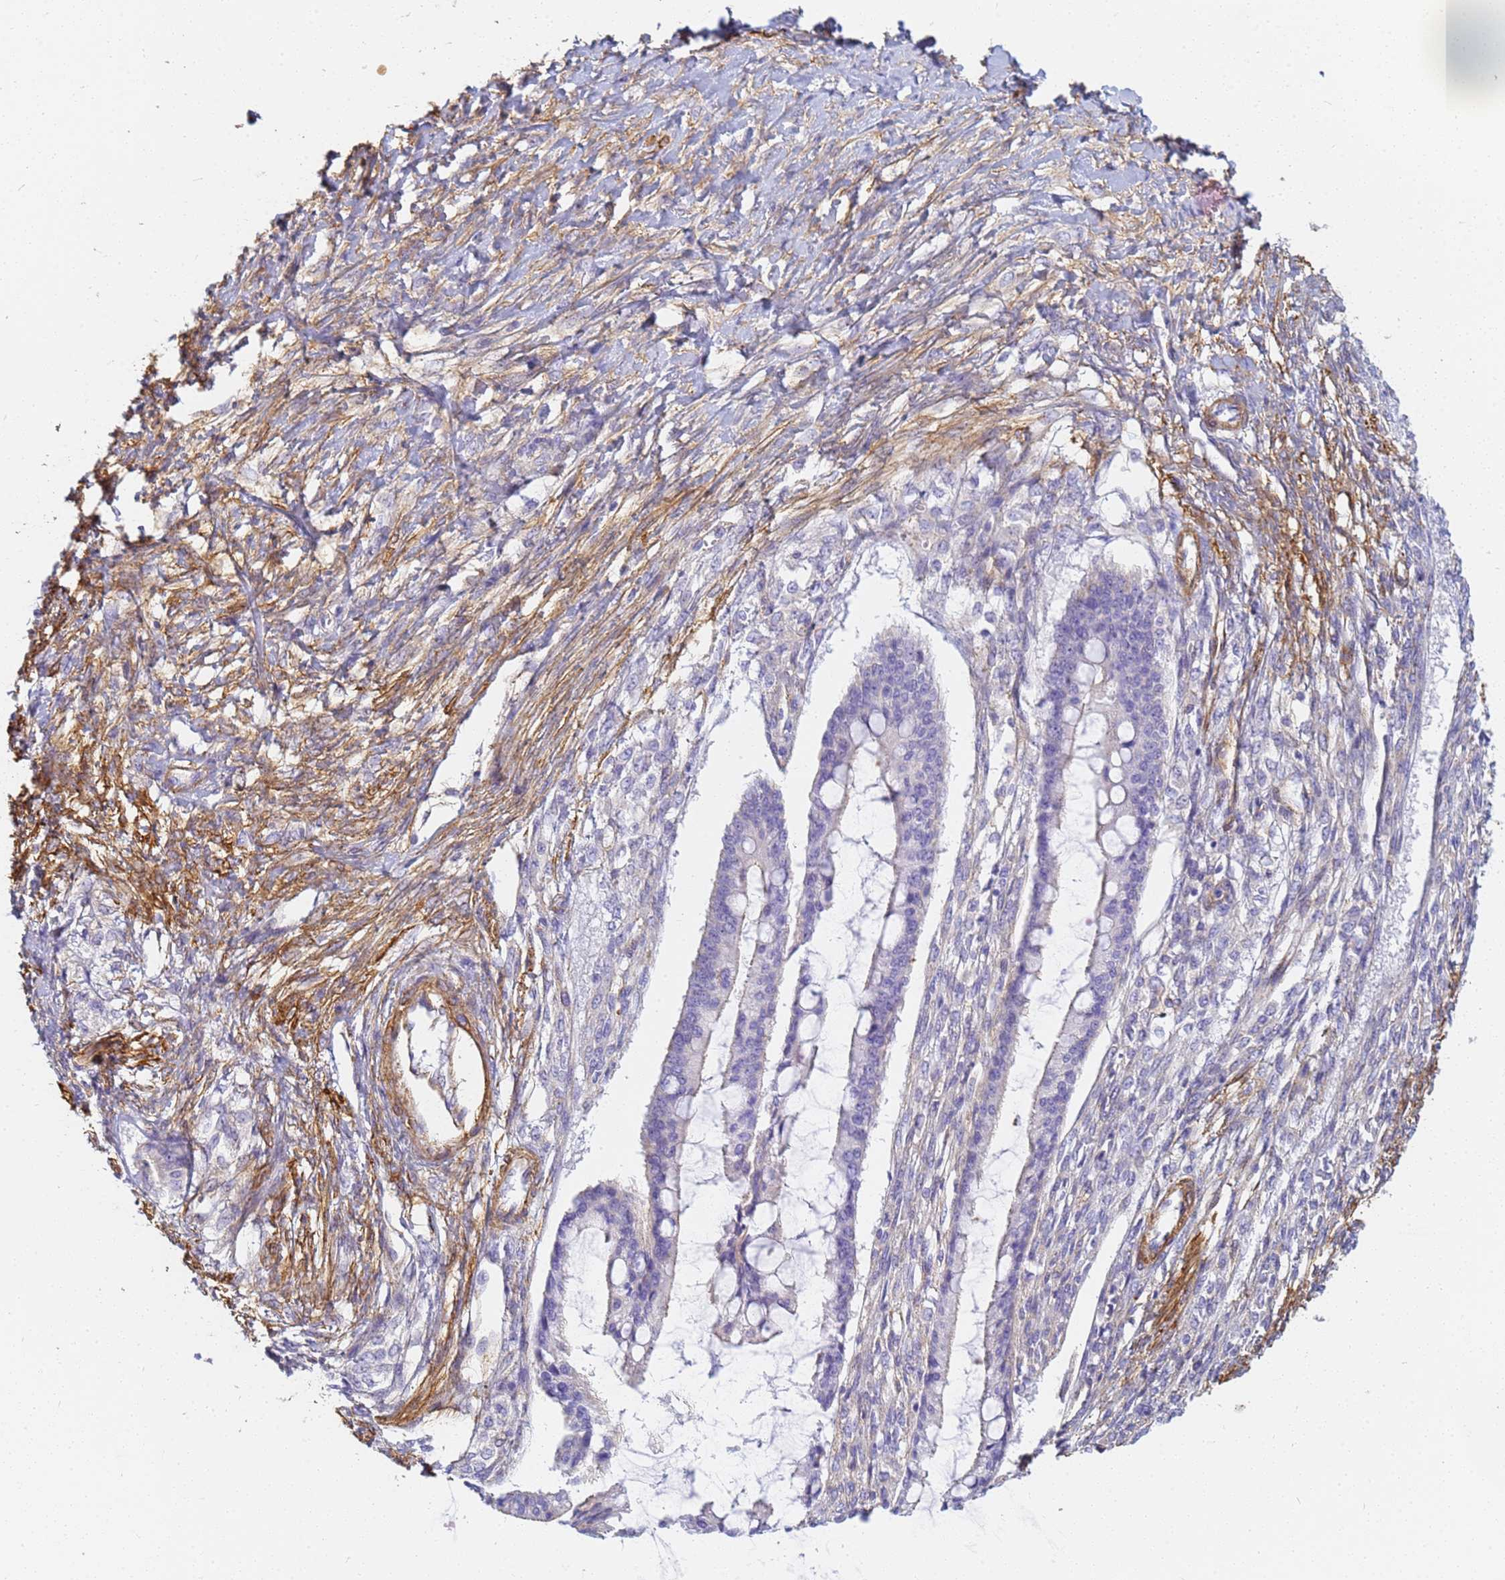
{"staining": {"intensity": "weak", "quantity": "<25%", "location": "cytoplasmic/membranous"}, "tissue": "ovarian cancer", "cell_type": "Tumor cells", "image_type": "cancer", "snomed": [{"axis": "morphology", "description": "Cystadenocarcinoma, mucinous, NOS"}, {"axis": "topography", "description": "Ovary"}], "caption": "The immunohistochemistry (IHC) micrograph has no significant positivity in tumor cells of ovarian cancer (mucinous cystadenocarcinoma) tissue. (DAB IHC with hematoxylin counter stain).", "gene": "TPM1", "patient": {"sex": "female", "age": 73}}